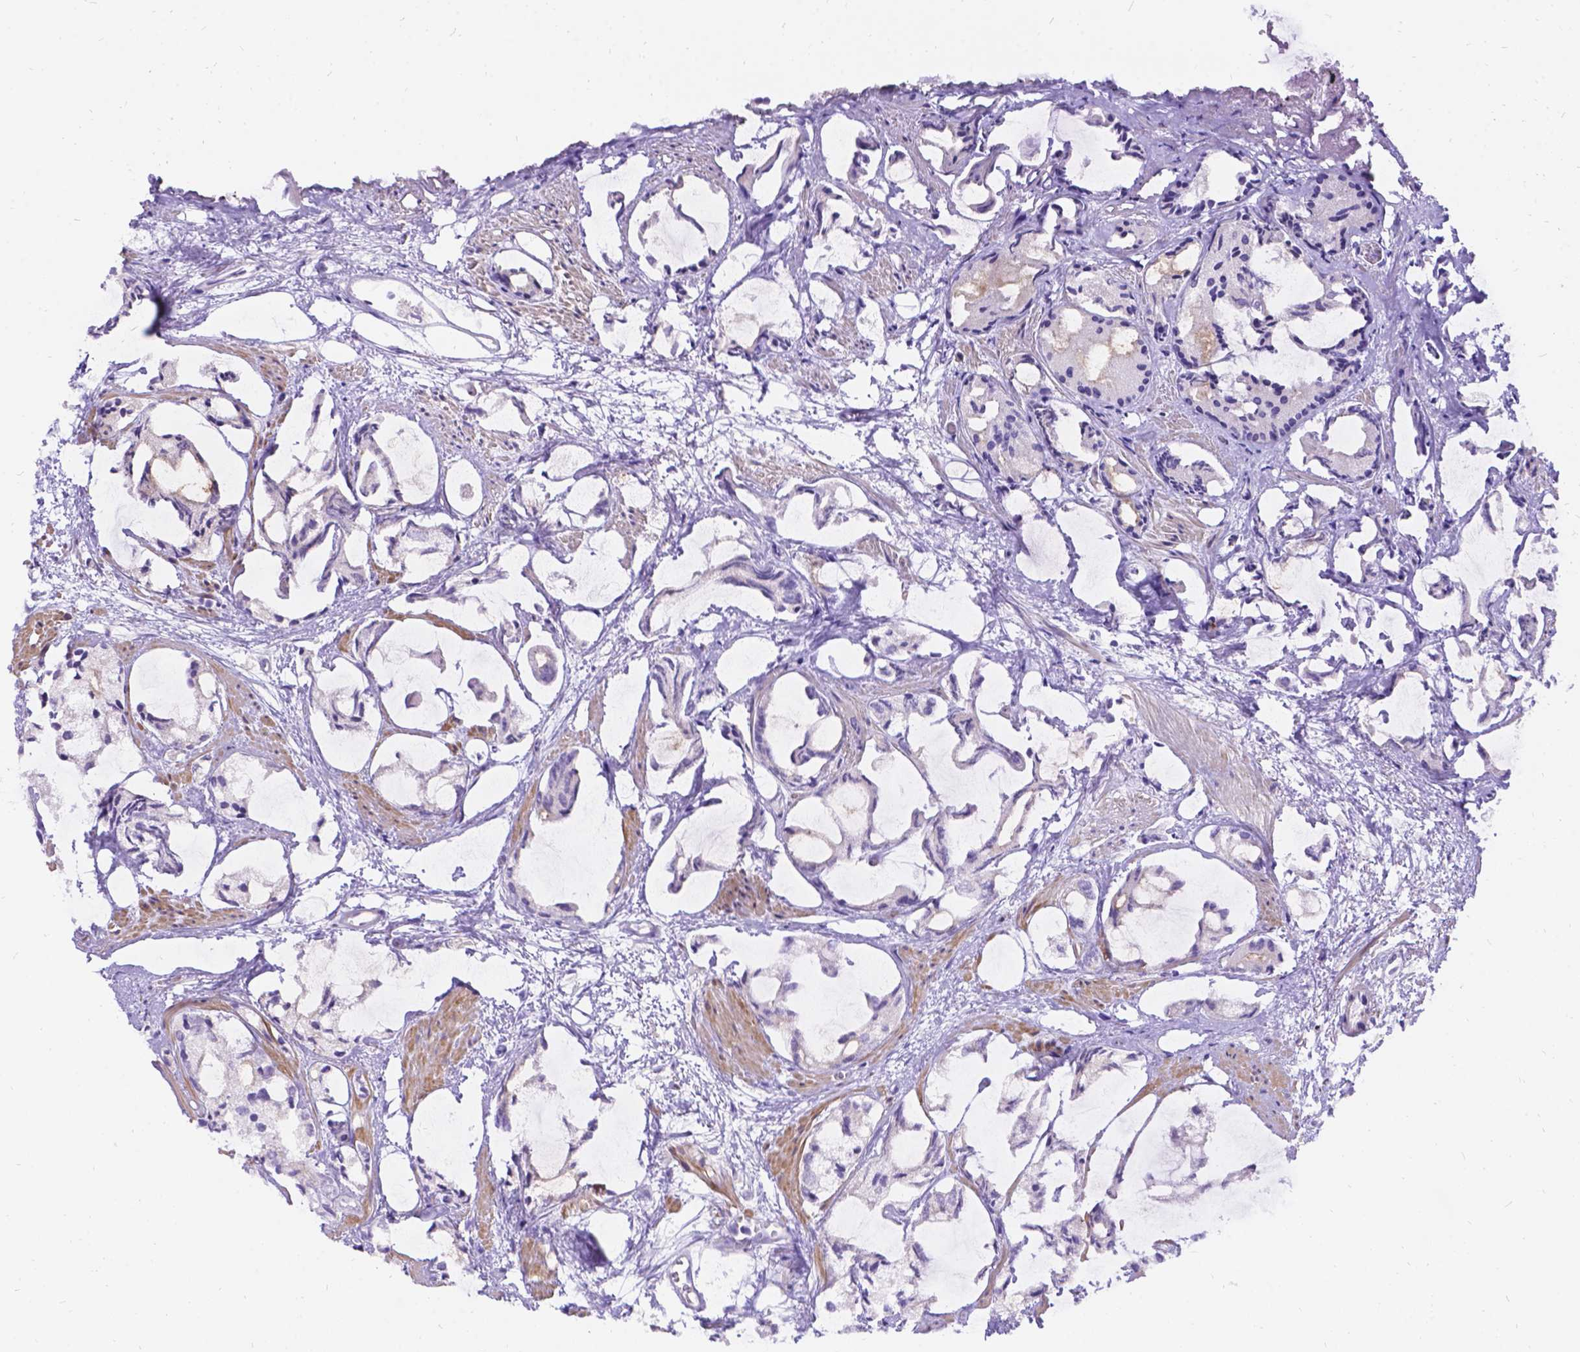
{"staining": {"intensity": "negative", "quantity": "none", "location": "none"}, "tissue": "prostate cancer", "cell_type": "Tumor cells", "image_type": "cancer", "snomed": [{"axis": "morphology", "description": "Adenocarcinoma, High grade"}, {"axis": "topography", "description": "Prostate"}], "caption": "DAB immunohistochemical staining of prostate high-grade adenocarcinoma demonstrates no significant expression in tumor cells.", "gene": "PALS1", "patient": {"sex": "male", "age": 85}}